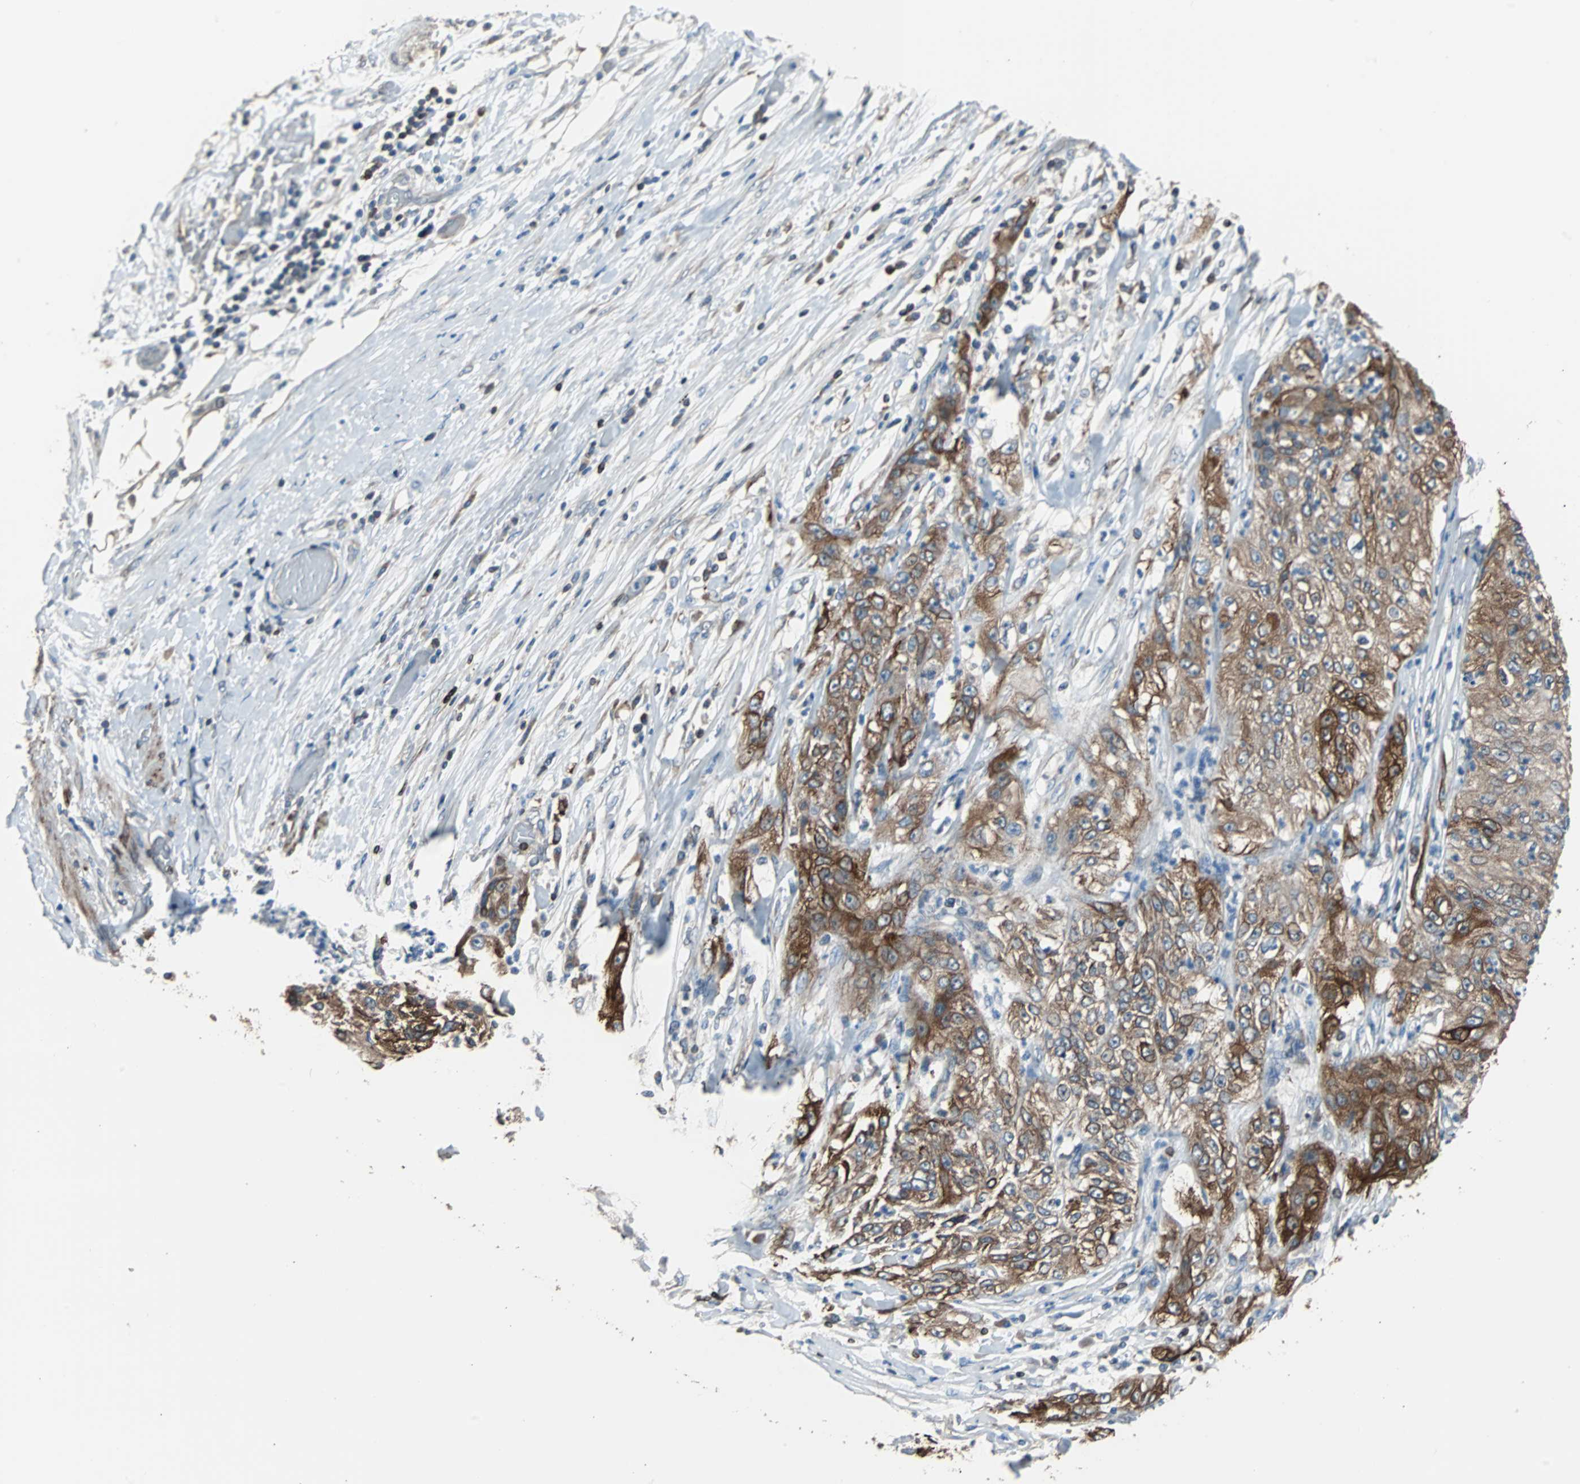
{"staining": {"intensity": "moderate", "quantity": ">75%", "location": "cytoplasmic/membranous"}, "tissue": "lung cancer", "cell_type": "Tumor cells", "image_type": "cancer", "snomed": [{"axis": "morphology", "description": "Inflammation, NOS"}, {"axis": "morphology", "description": "Squamous cell carcinoma, NOS"}, {"axis": "topography", "description": "Lymph node"}, {"axis": "topography", "description": "Soft tissue"}, {"axis": "topography", "description": "Lung"}], "caption": "Tumor cells display moderate cytoplasmic/membranous staining in approximately >75% of cells in lung squamous cell carcinoma.", "gene": "PBXIP1", "patient": {"sex": "male", "age": 66}}